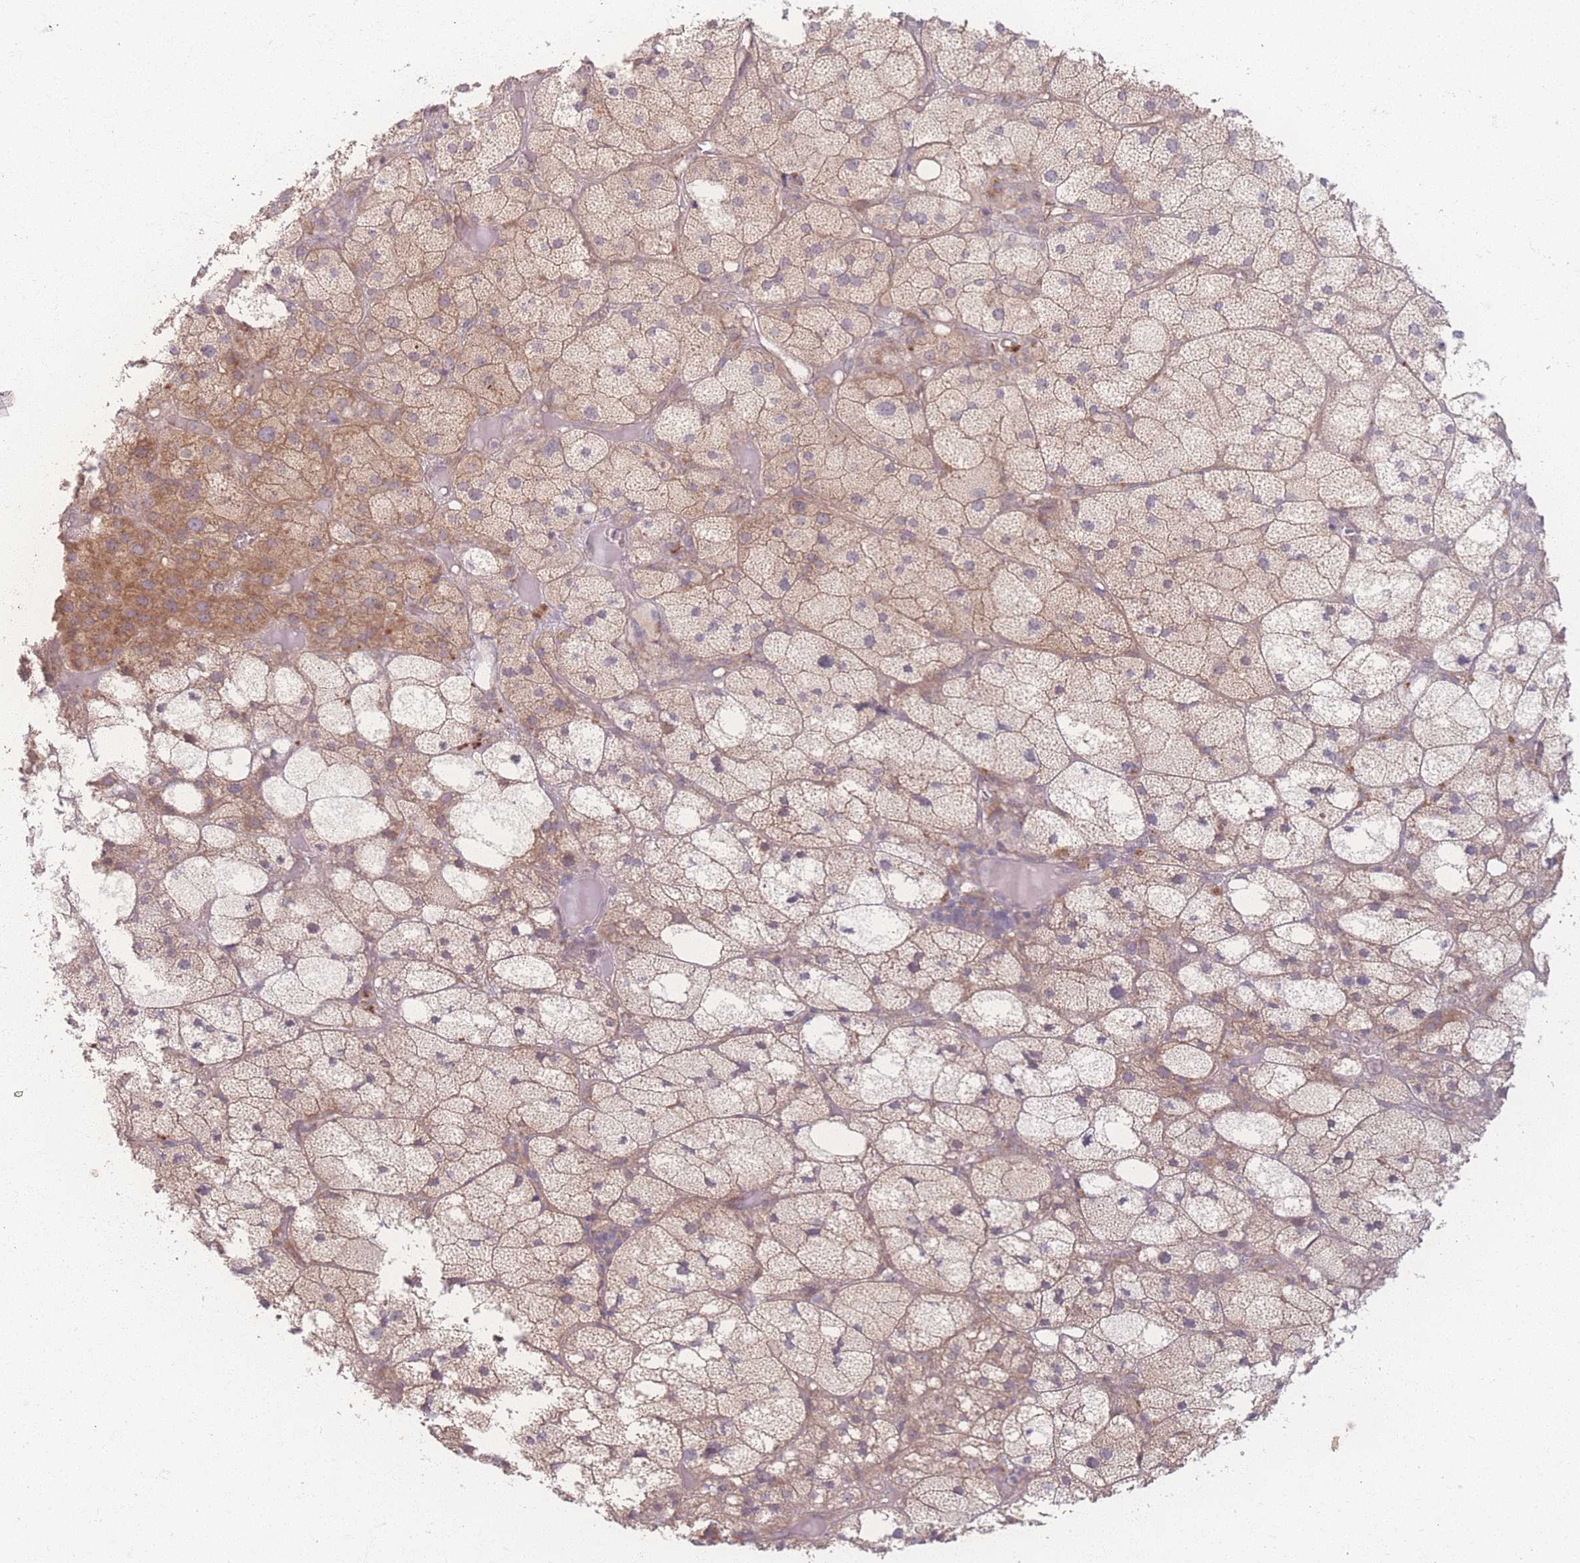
{"staining": {"intensity": "moderate", "quantity": ">75%", "location": "cytoplasmic/membranous"}, "tissue": "adrenal gland", "cell_type": "Glandular cells", "image_type": "normal", "snomed": [{"axis": "morphology", "description": "Normal tissue, NOS"}, {"axis": "topography", "description": "Adrenal gland"}], "caption": "Normal adrenal gland displays moderate cytoplasmic/membranous positivity in about >75% of glandular cells The protein is shown in brown color, while the nuclei are stained blue..", "gene": "INSR", "patient": {"sex": "female", "age": 61}}